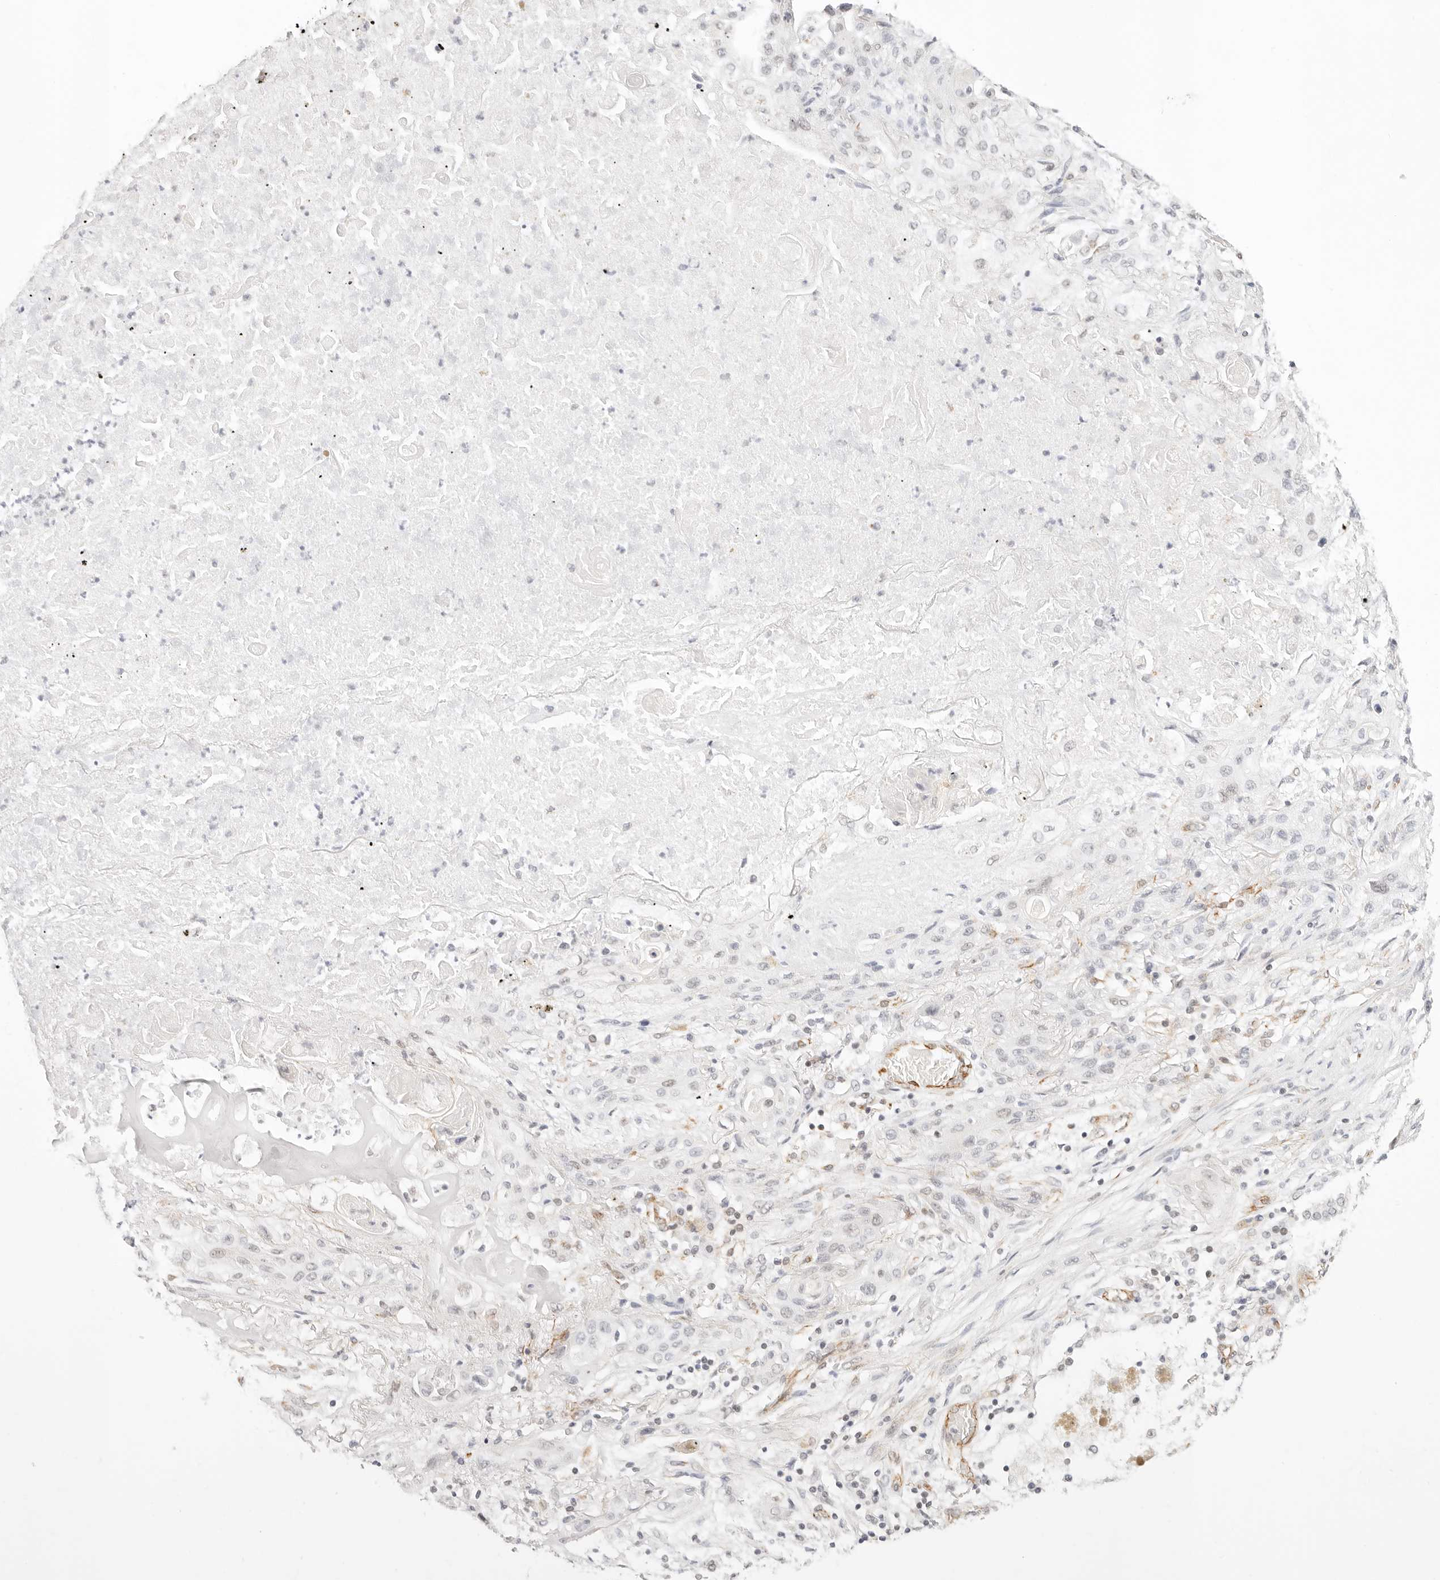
{"staining": {"intensity": "negative", "quantity": "none", "location": "none"}, "tissue": "lung cancer", "cell_type": "Tumor cells", "image_type": "cancer", "snomed": [{"axis": "morphology", "description": "Squamous cell carcinoma, NOS"}, {"axis": "topography", "description": "Lung"}], "caption": "Photomicrograph shows no significant protein positivity in tumor cells of squamous cell carcinoma (lung). Nuclei are stained in blue.", "gene": "ZC3H11A", "patient": {"sex": "female", "age": 47}}